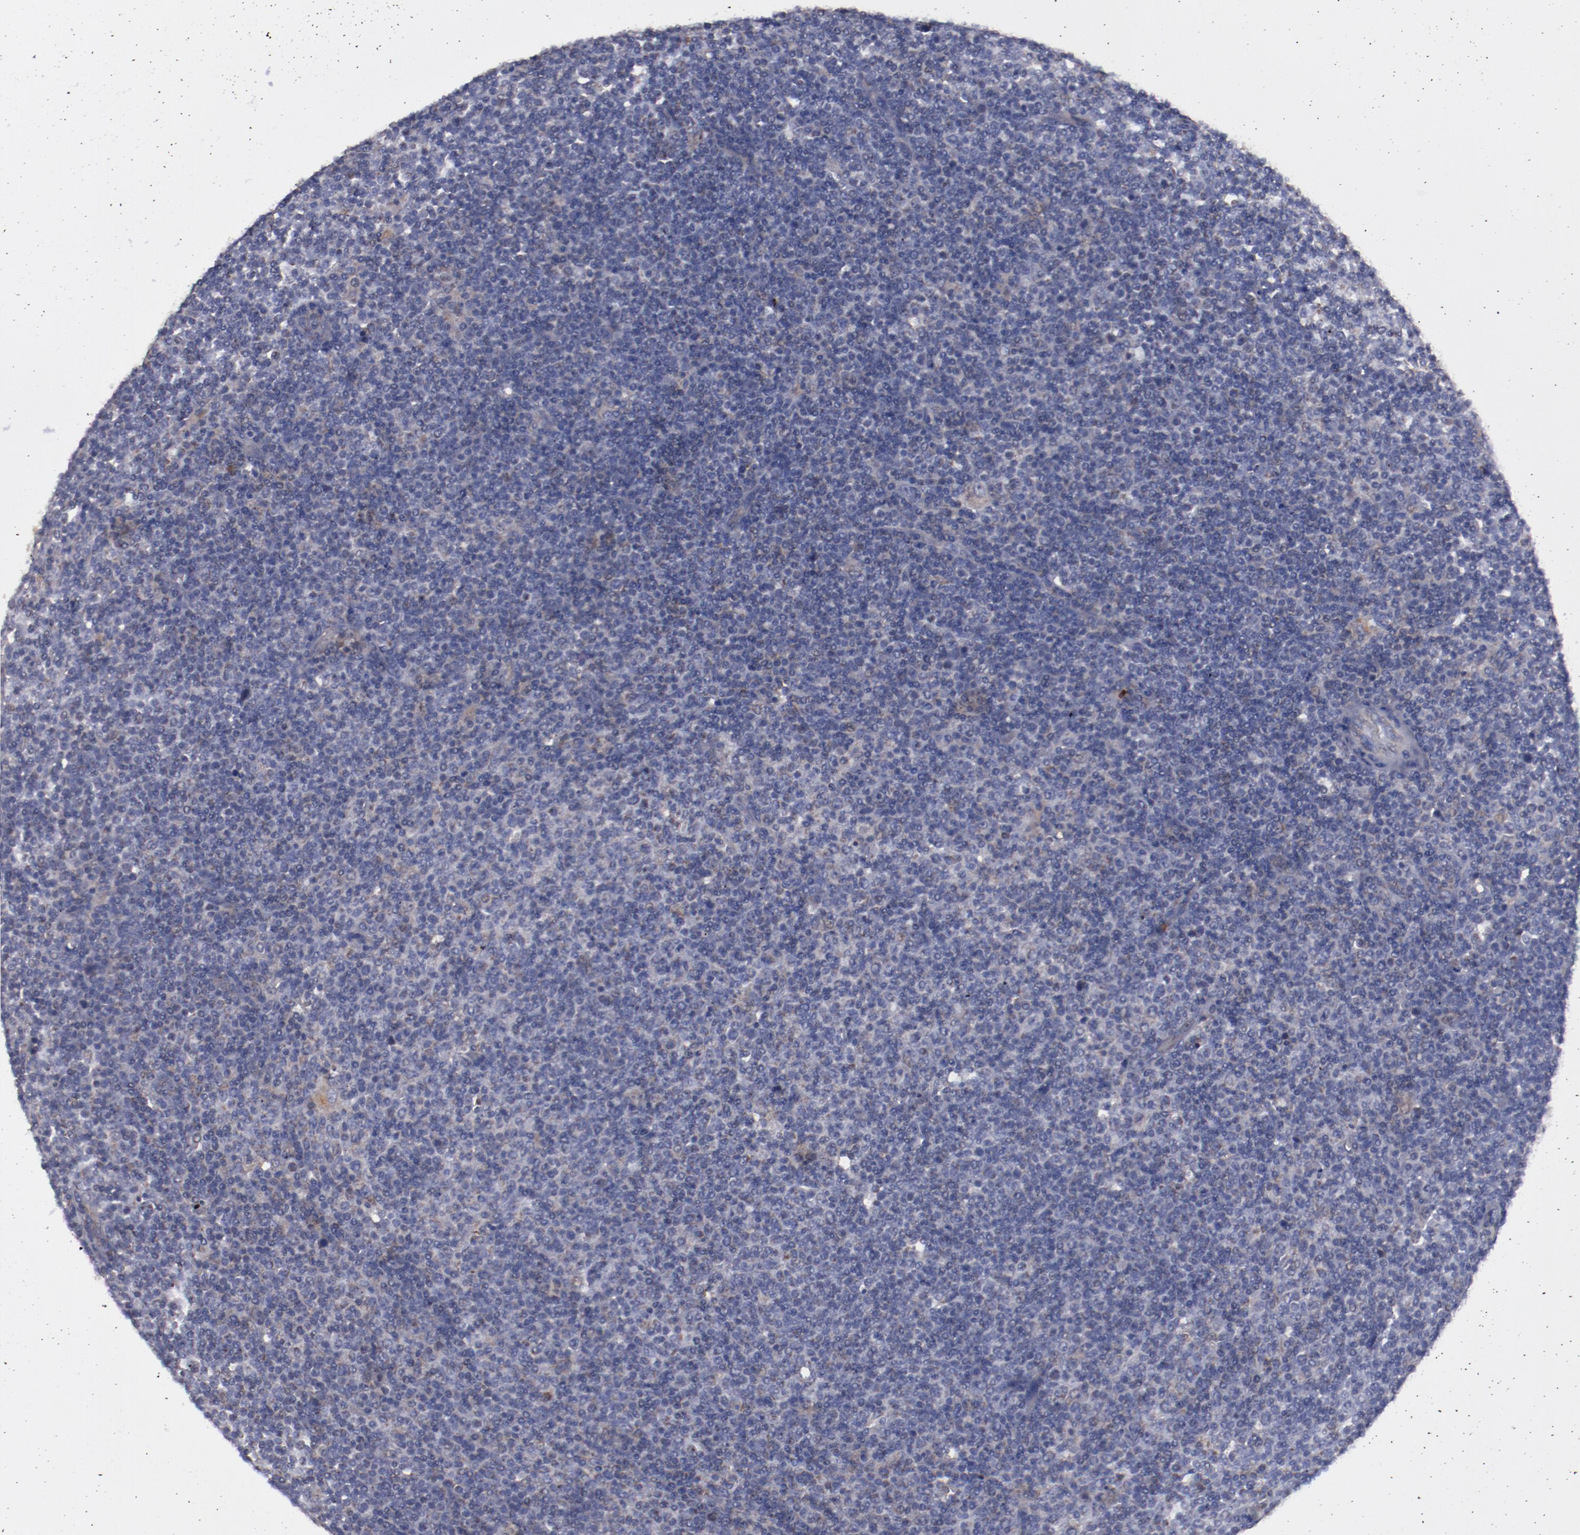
{"staining": {"intensity": "weak", "quantity": "<25%", "location": "cytoplasmic/membranous"}, "tissue": "lymphoma", "cell_type": "Tumor cells", "image_type": "cancer", "snomed": [{"axis": "morphology", "description": "Malignant lymphoma, non-Hodgkin's type, Low grade"}, {"axis": "topography", "description": "Lymph node"}], "caption": "Human lymphoma stained for a protein using IHC exhibits no positivity in tumor cells.", "gene": "FGR", "patient": {"sex": "male", "age": 70}}